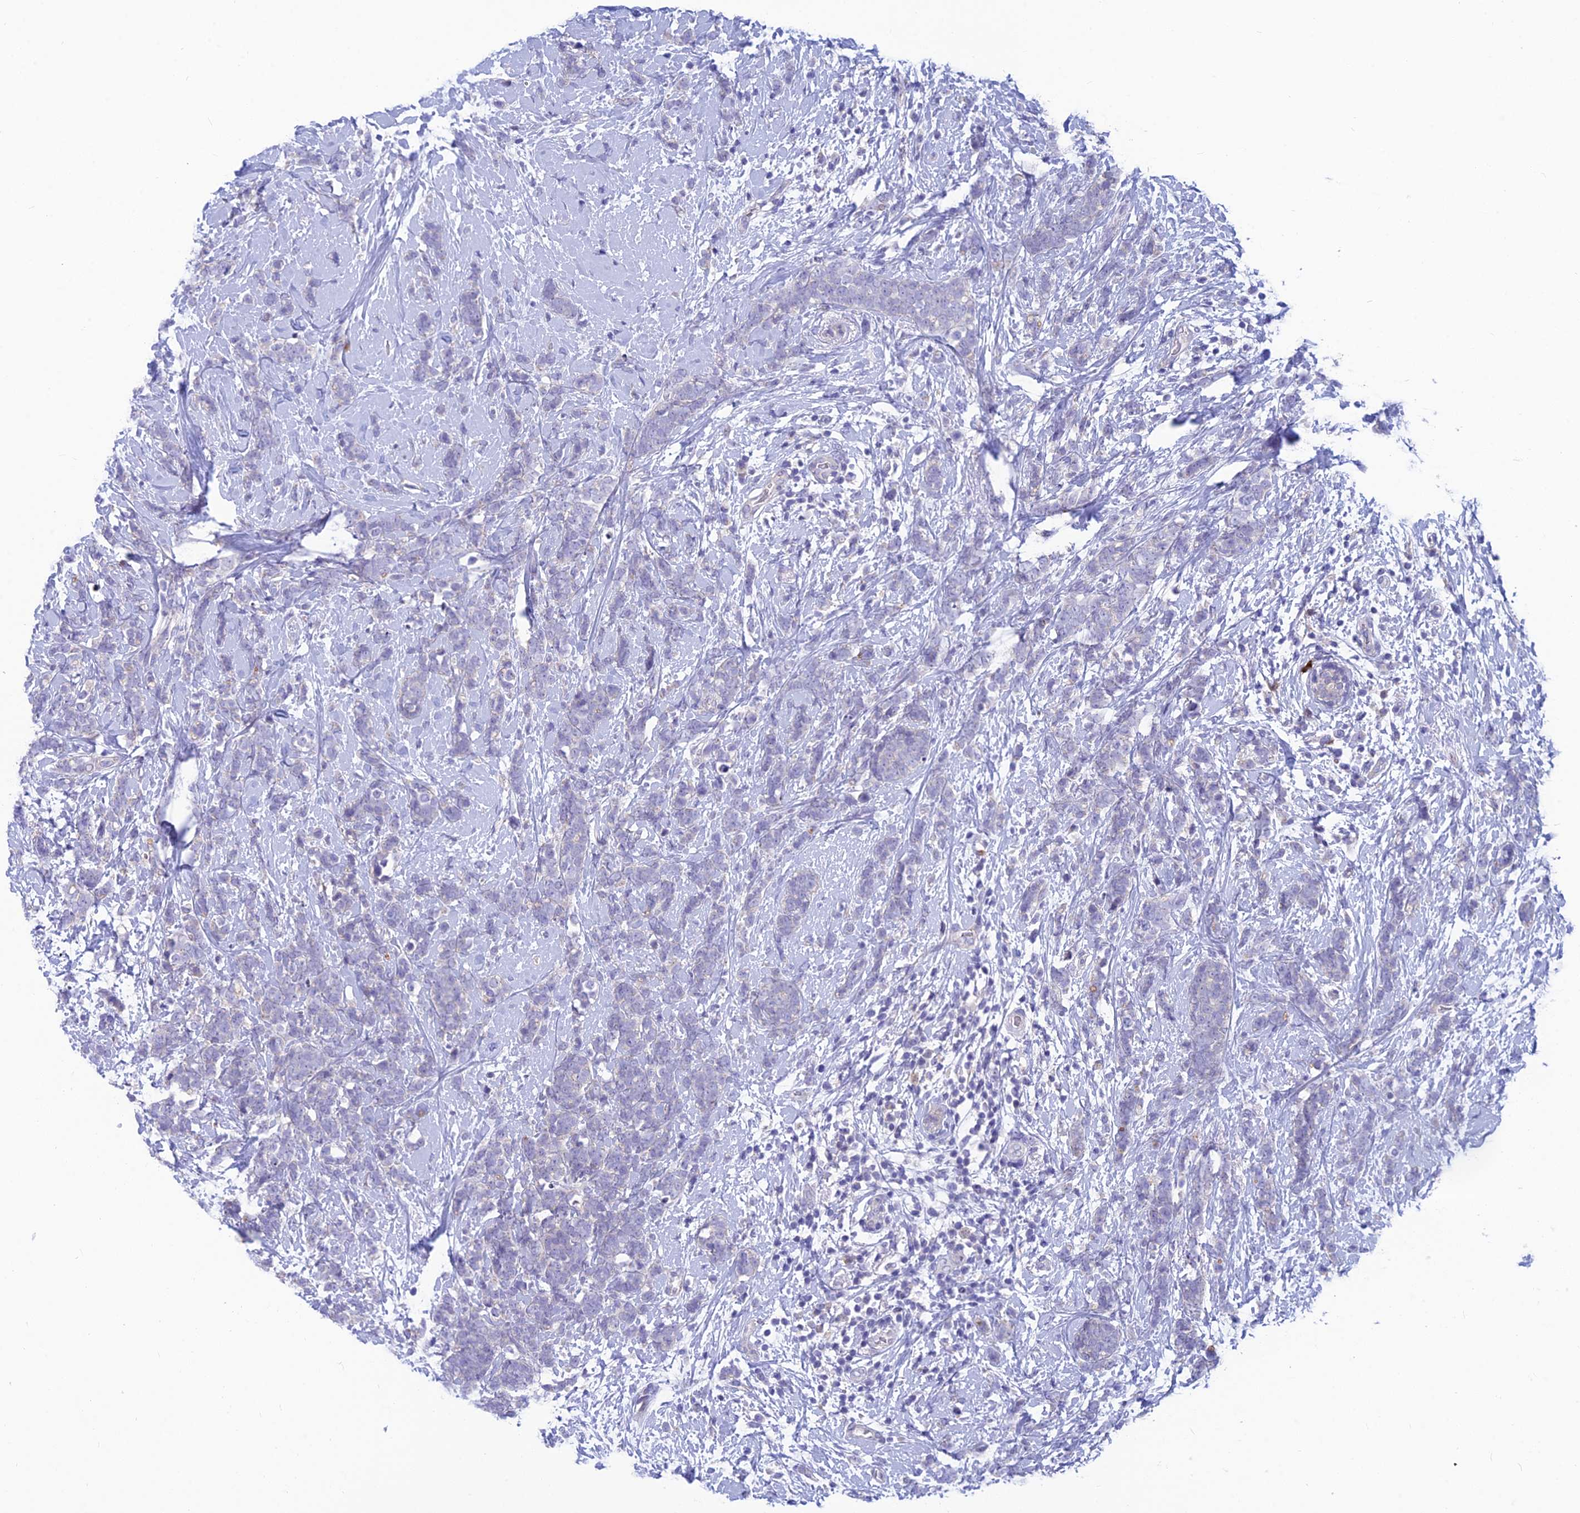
{"staining": {"intensity": "negative", "quantity": "none", "location": "none"}, "tissue": "breast cancer", "cell_type": "Tumor cells", "image_type": "cancer", "snomed": [{"axis": "morphology", "description": "Lobular carcinoma"}, {"axis": "topography", "description": "Breast"}], "caption": "Tumor cells show no significant expression in breast cancer. (Stains: DAB IHC with hematoxylin counter stain, Microscopy: brightfield microscopy at high magnification).", "gene": "XPO7", "patient": {"sex": "female", "age": 58}}